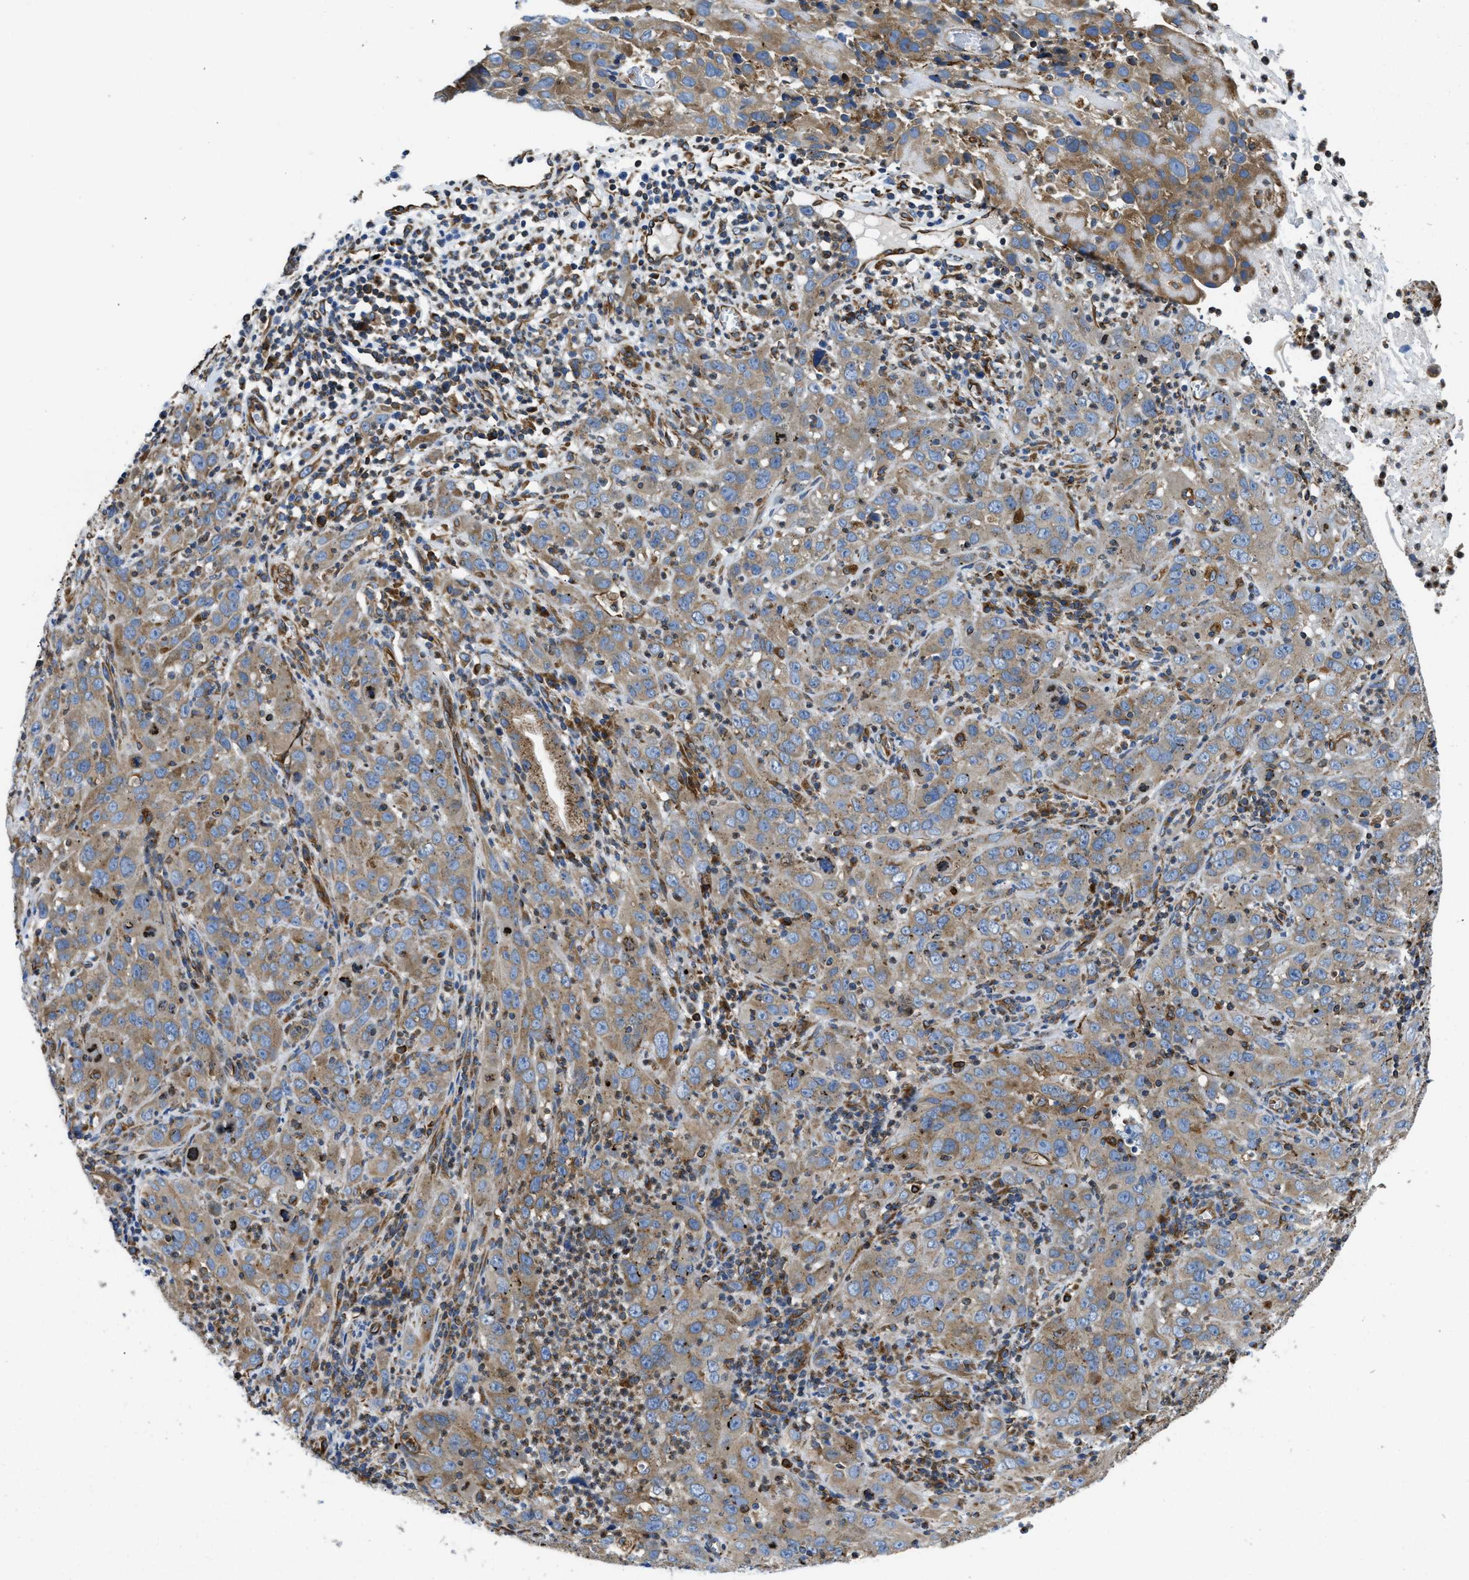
{"staining": {"intensity": "weak", "quantity": ">75%", "location": "cytoplasmic/membranous"}, "tissue": "cervical cancer", "cell_type": "Tumor cells", "image_type": "cancer", "snomed": [{"axis": "morphology", "description": "Squamous cell carcinoma, NOS"}, {"axis": "topography", "description": "Cervix"}], "caption": "Protein staining exhibits weak cytoplasmic/membranous staining in about >75% of tumor cells in squamous cell carcinoma (cervical).", "gene": "HSD17B12", "patient": {"sex": "female", "age": 32}}